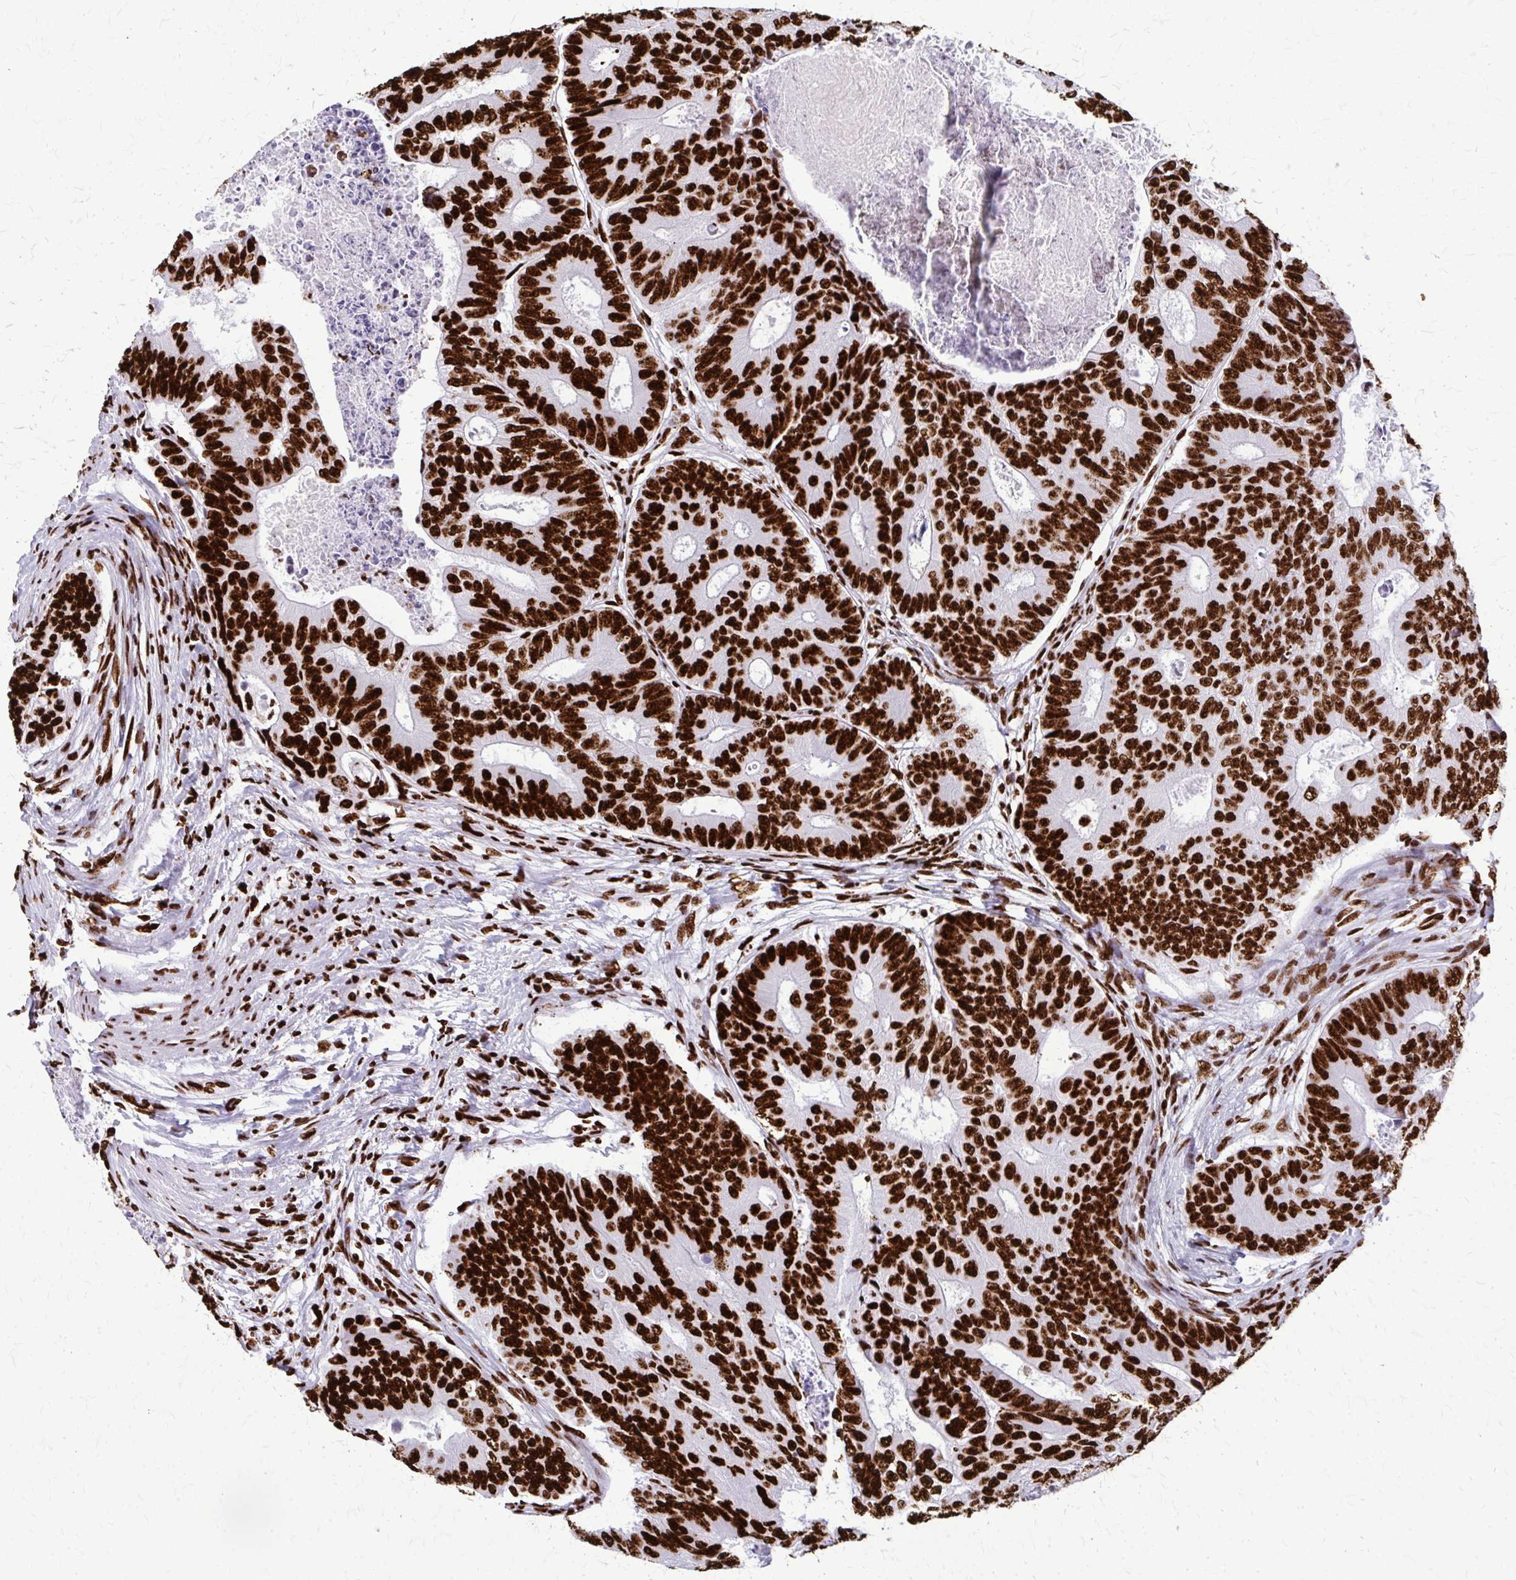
{"staining": {"intensity": "strong", "quantity": ">75%", "location": "nuclear"}, "tissue": "colorectal cancer", "cell_type": "Tumor cells", "image_type": "cancer", "snomed": [{"axis": "morphology", "description": "Adenocarcinoma, NOS"}, {"axis": "topography", "description": "Colon"}], "caption": "This histopathology image displays immunohistochemistry staining of human colorectal cancer (adenocarcinoma), with high strong nuclear staining in approximately >75% of tumor cells.", "gene": "SFPQ", "patient": {"sex": "female", "age": 48}}